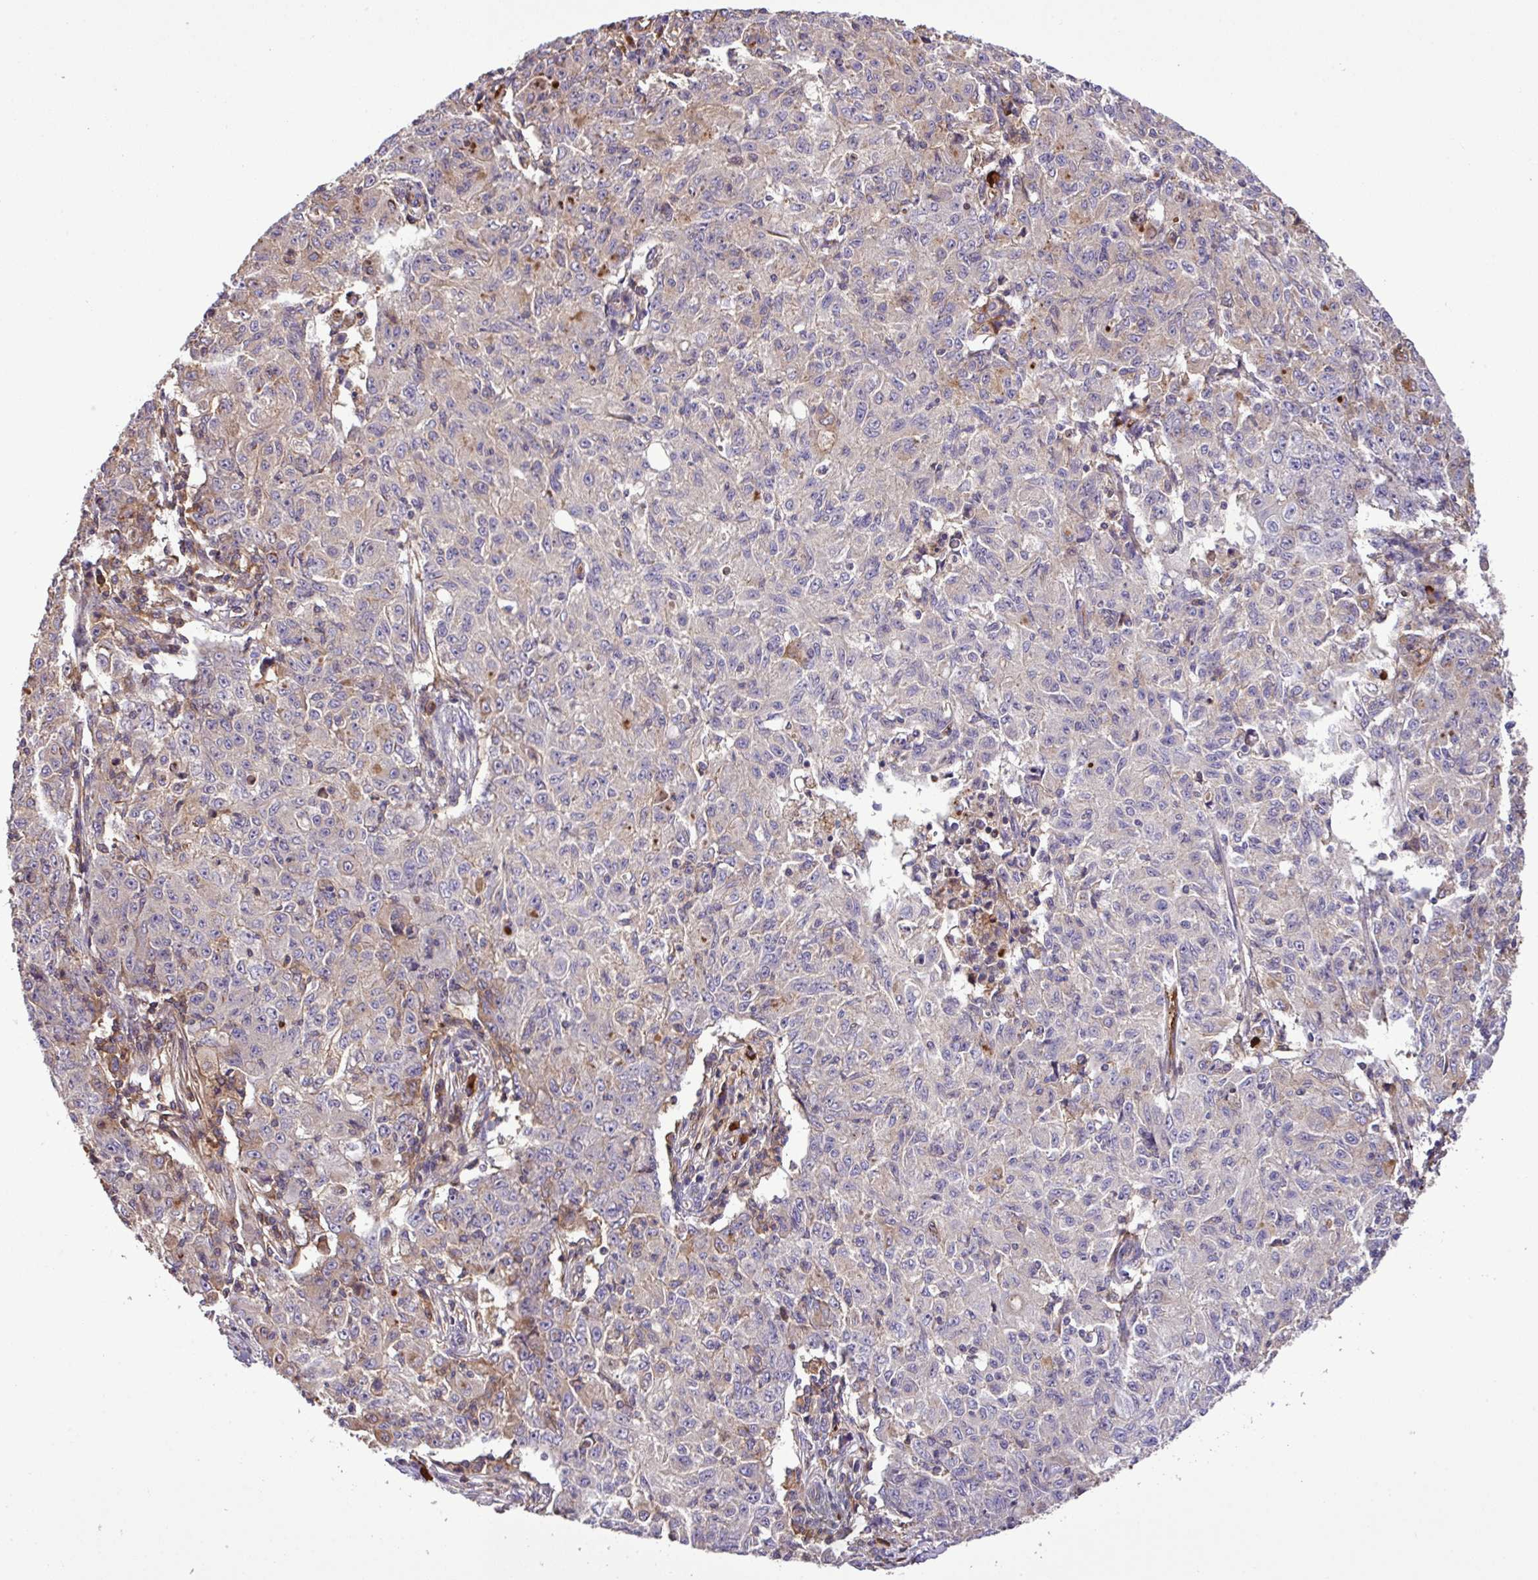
{"staining": {"intensity": "negative", "quantity": "none", "location": "none"}, "tissue": "ovarian cancer", "cell_type": "Tumor cells", "image_type": "cancer", "snomed": [{"axis": "morphology", "description": "Carcinoma, endometroid"}, {"axis": "topography", "description": "Ovary"}], "caption": "The histopathology image shows no significant positivity in tumor cells of ovarian cancer (endometroid carcinoma).", "gene": "ZNF266", "patient": {"sex": "female", "age": 42}}